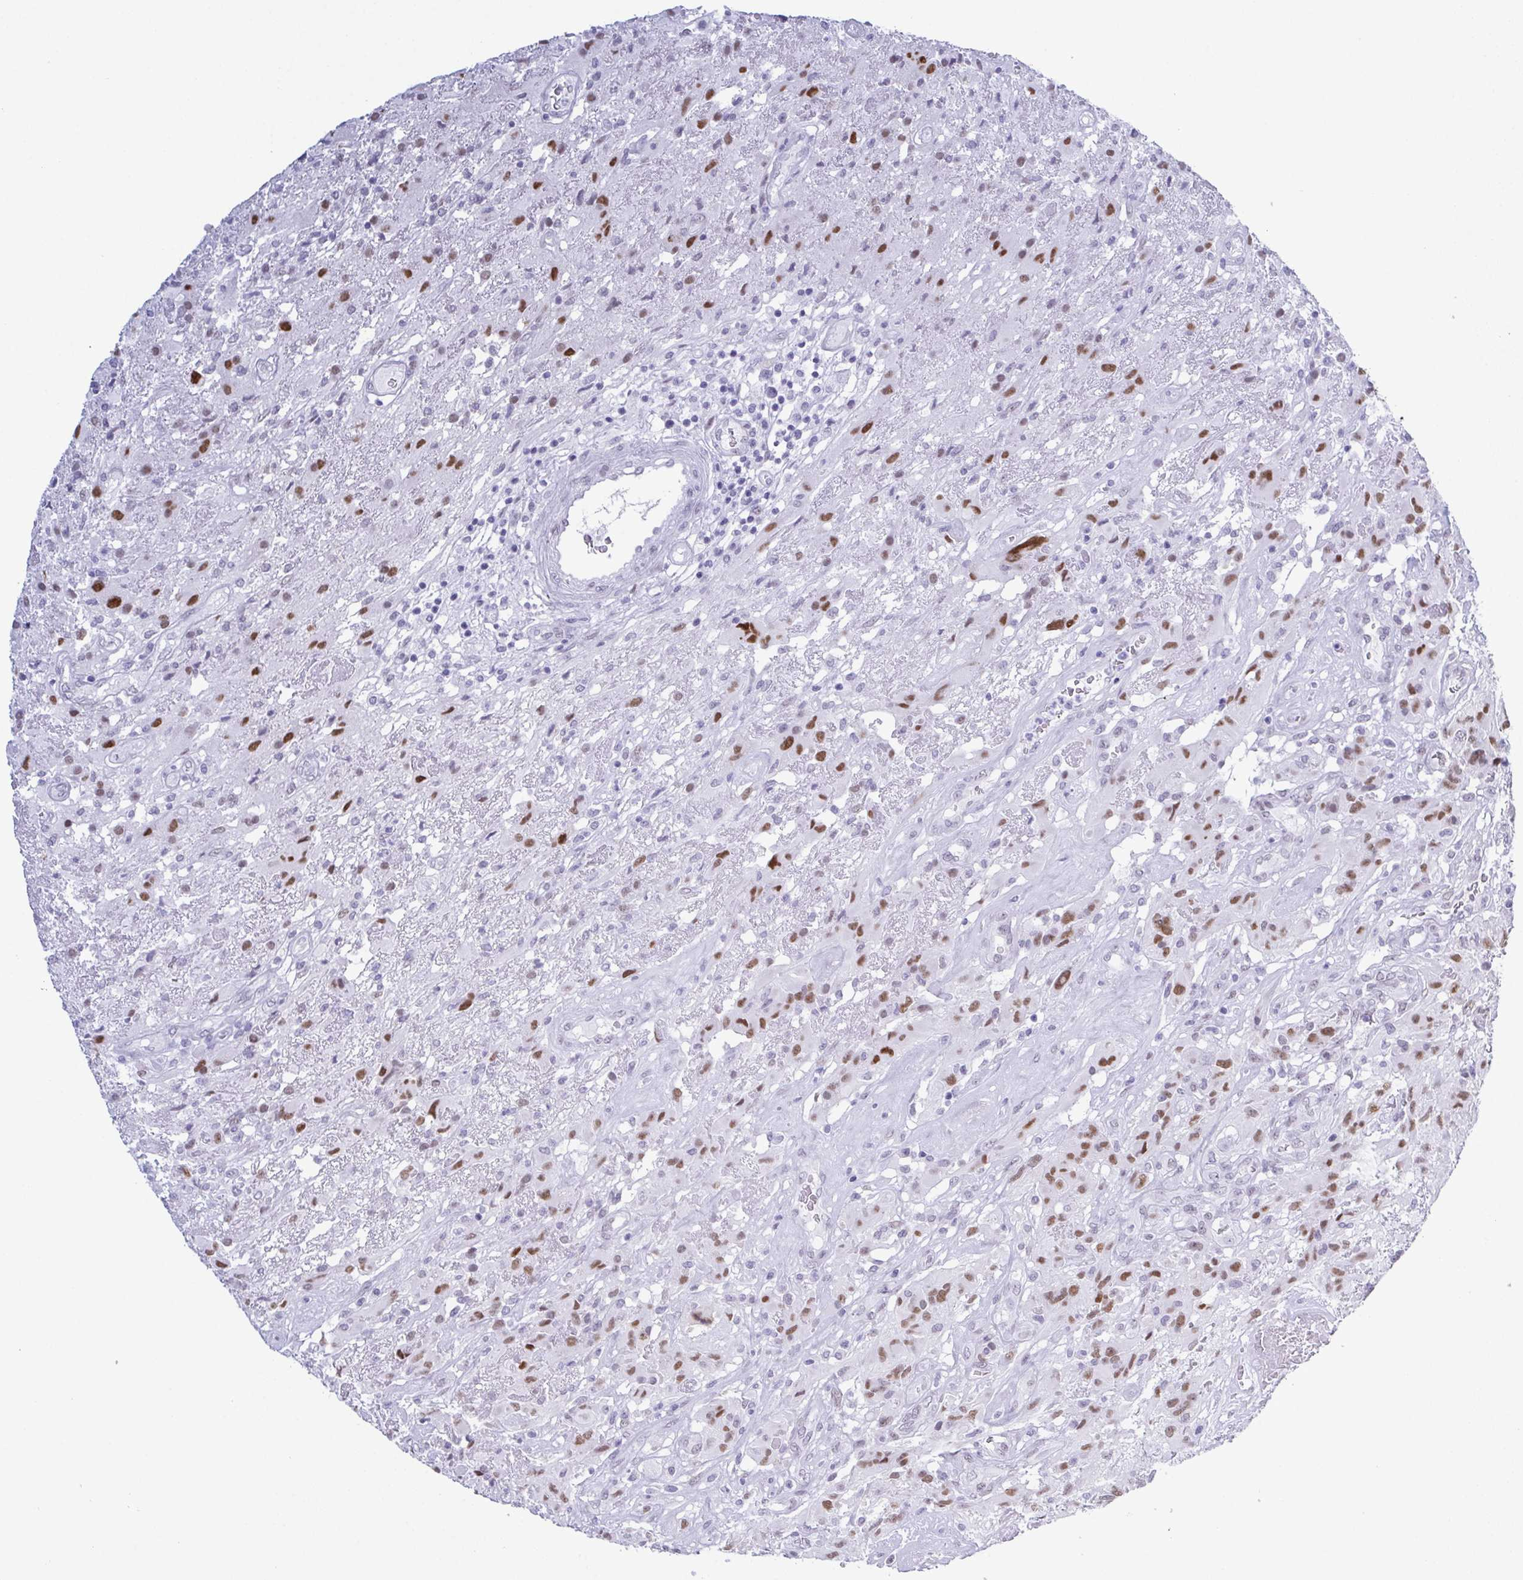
{"staining": {"intensity": "moderate", "quantity": "25%-75%", "location": "nuclear"}, "tissue": "glioma", "cell_type": "Tumor cells", "image_type": "cancer", "snomed": [{"axis": "morphology", "description": "Glioma, malignant, High grade"}, {"axis": "topography", "description": "Brain"}], "caption": "Immunohistochemical staining of human glioma exhibits medium levels of moderate nuclear positivity in approximately 25%-75% of tumor cells.", "gene": "SUGP2", "patient": {"sex": "male", "age": 46}}